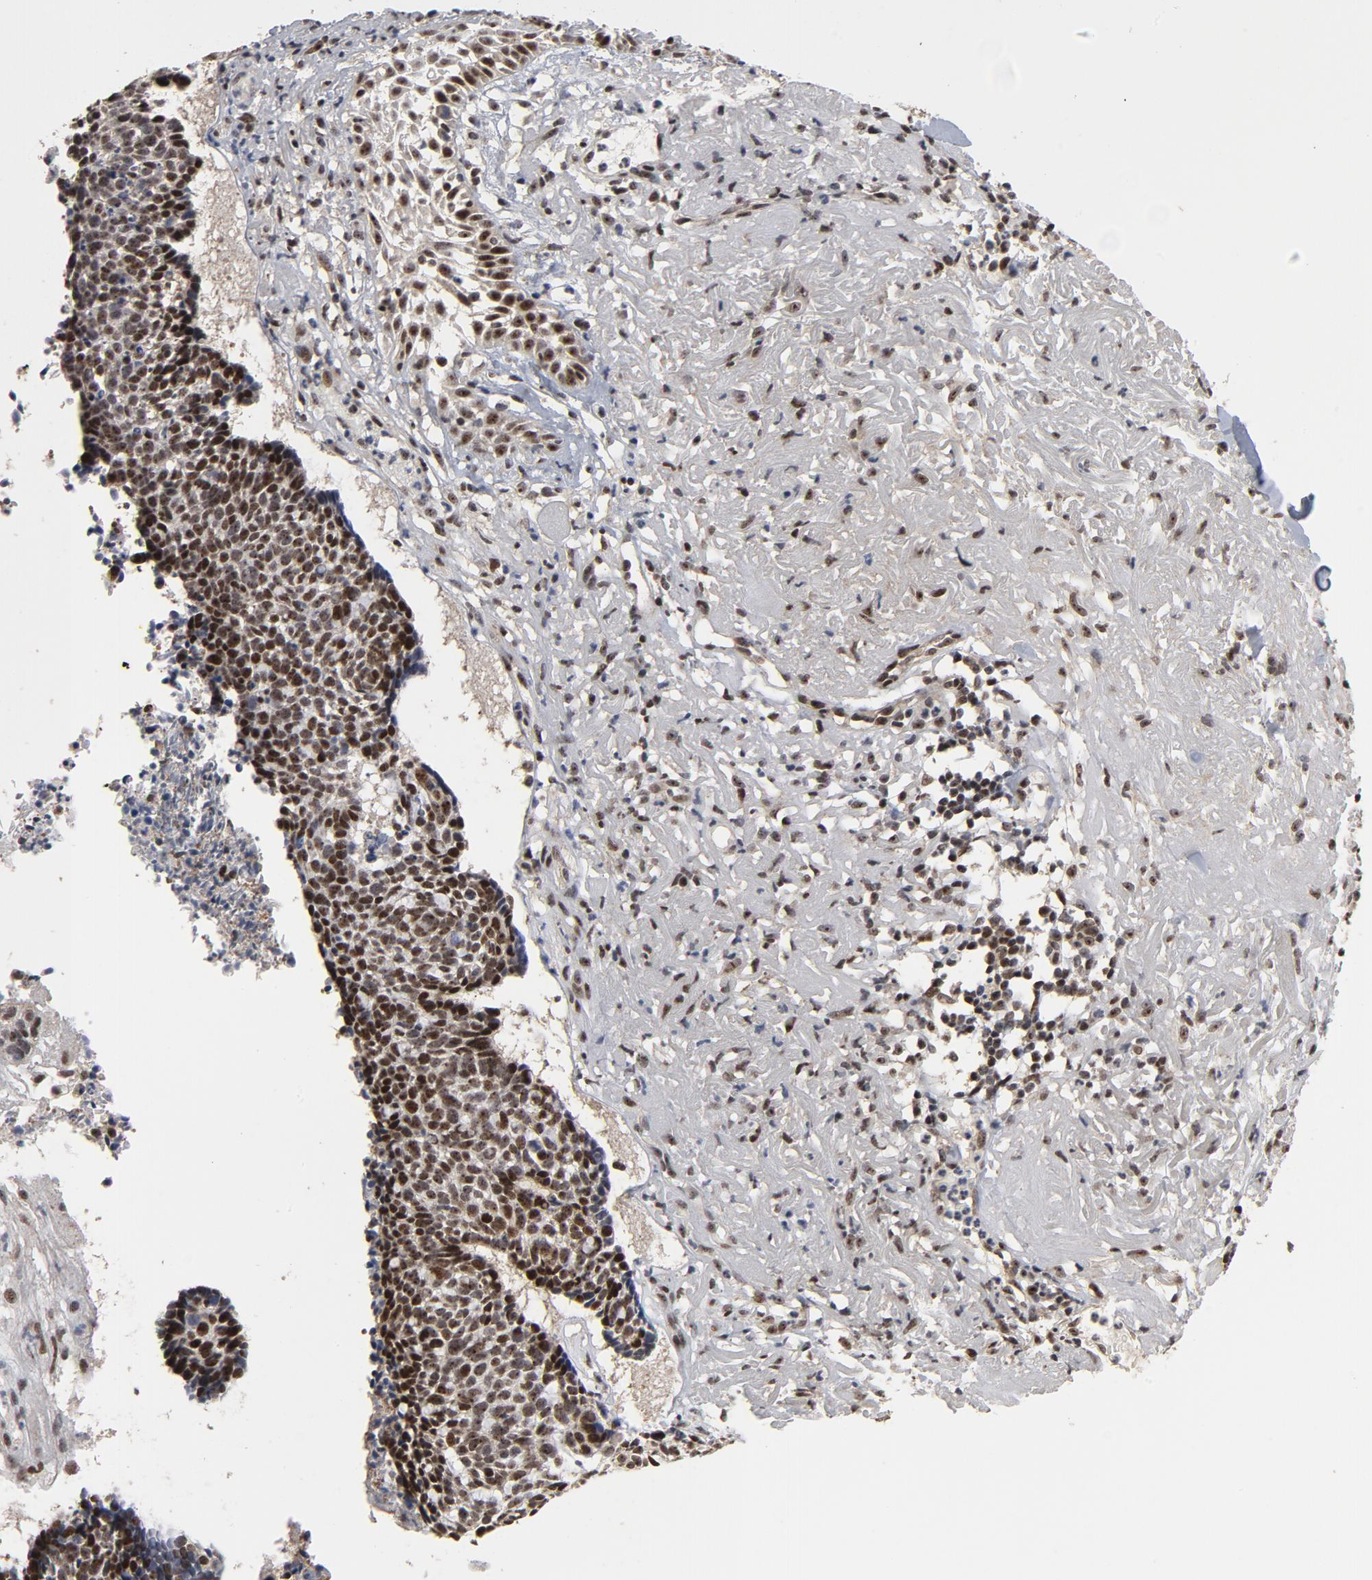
{"staining": {"intensity": "strong", "quantity": ">75%", "location": "nuclear"}, "tissue": "skin cancer", "cell_type": "Tumor cells", "image_type": "cancer", "snomed": [{"axis": "morphology", "description": "Basal cell carcinoma"}, {"axis": "topography", "description": "Skin"}], "caption": "Protein analysis of skin basal cell carcinoma tissue reveals strong nuclear positivity in approximately >75% of tumor cells. (Brightfield microscopy of DAB IHC at high magnification).", "gene": "TP53RK", "patient": {"sex": "female", "age": 87}}